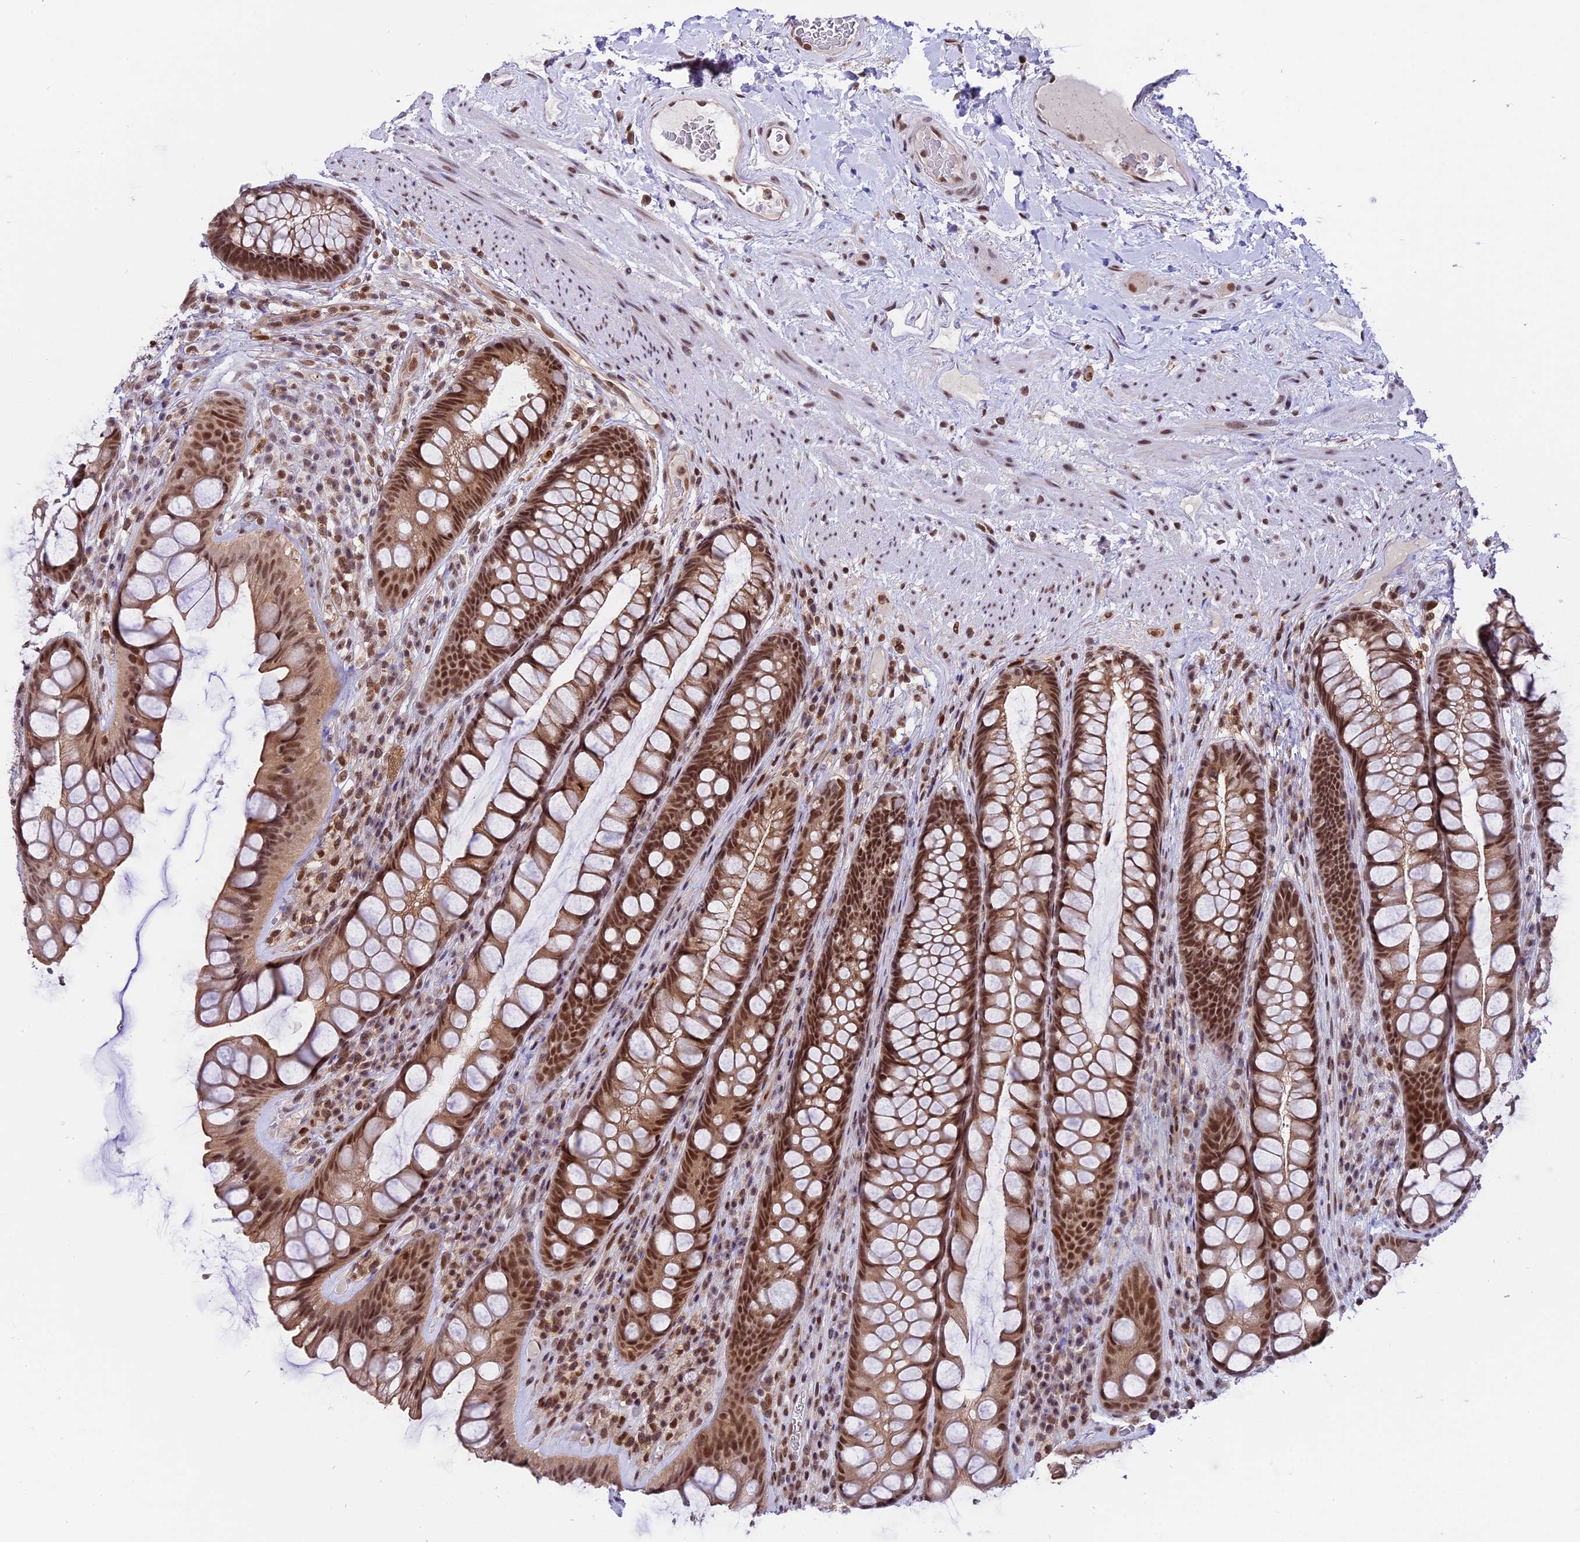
{"staining": {"intensity": "moderate", "quantity": ">75%", "location": "cytoplasmic/membranous,nuclear"}, "tissue": "rectum", "cell_type": "Glandular cells", "image_type": "normal", "snomed": [{"axis": "morphology", "description": "Normal tissue, NOS"}, {"axis": "topography", "description": "Rectum"}], "caption": "The immunohistochemical stain highlights moderate cytoplasmic/membranous,nuclear expression in glandular cells of unremarkable rectum.", "gene": "TADA3", "patient": {"sex": "male", "age": 74}}